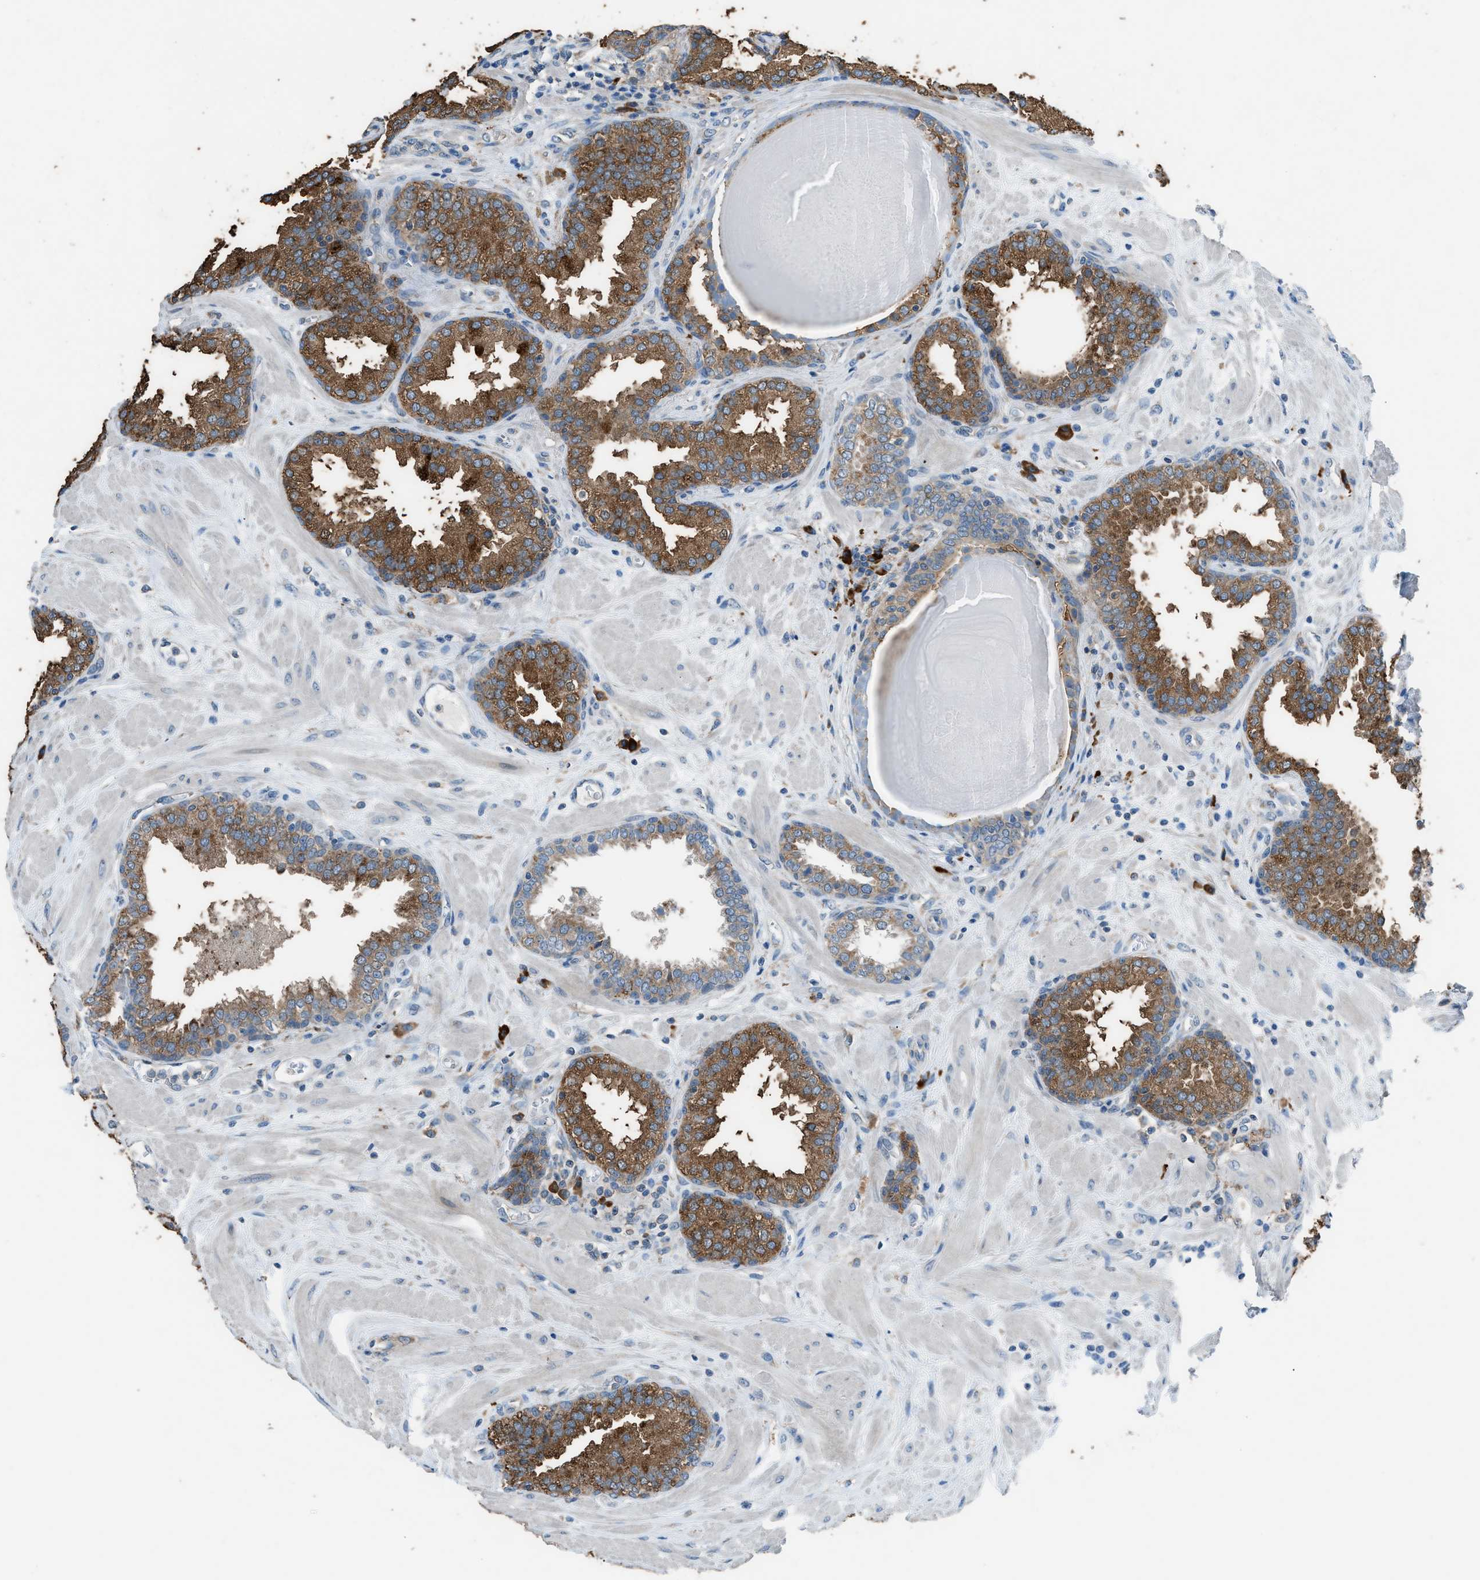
{"staining": {"intensity": "strong", "quantity": ">75%", "location": "cytoplasmic/membranous"}, "tissue": "prostate", "cell_type": "Glandular cells", "image_type": "normal", "snomed": [{"axis": "morphology", "description": "Normal tissue, NOS"}, {"axis": "topography", "description": "Prostate"}], "caption": "The immunohistochemical stain shows strong cytoplasmic/membranous staining in glandular cells of normal prostate. (Brightfield microscopy of DAB IHC at high magnification).", "gene": "HEG1", "patient": {"sex": "male", "age": 51}}